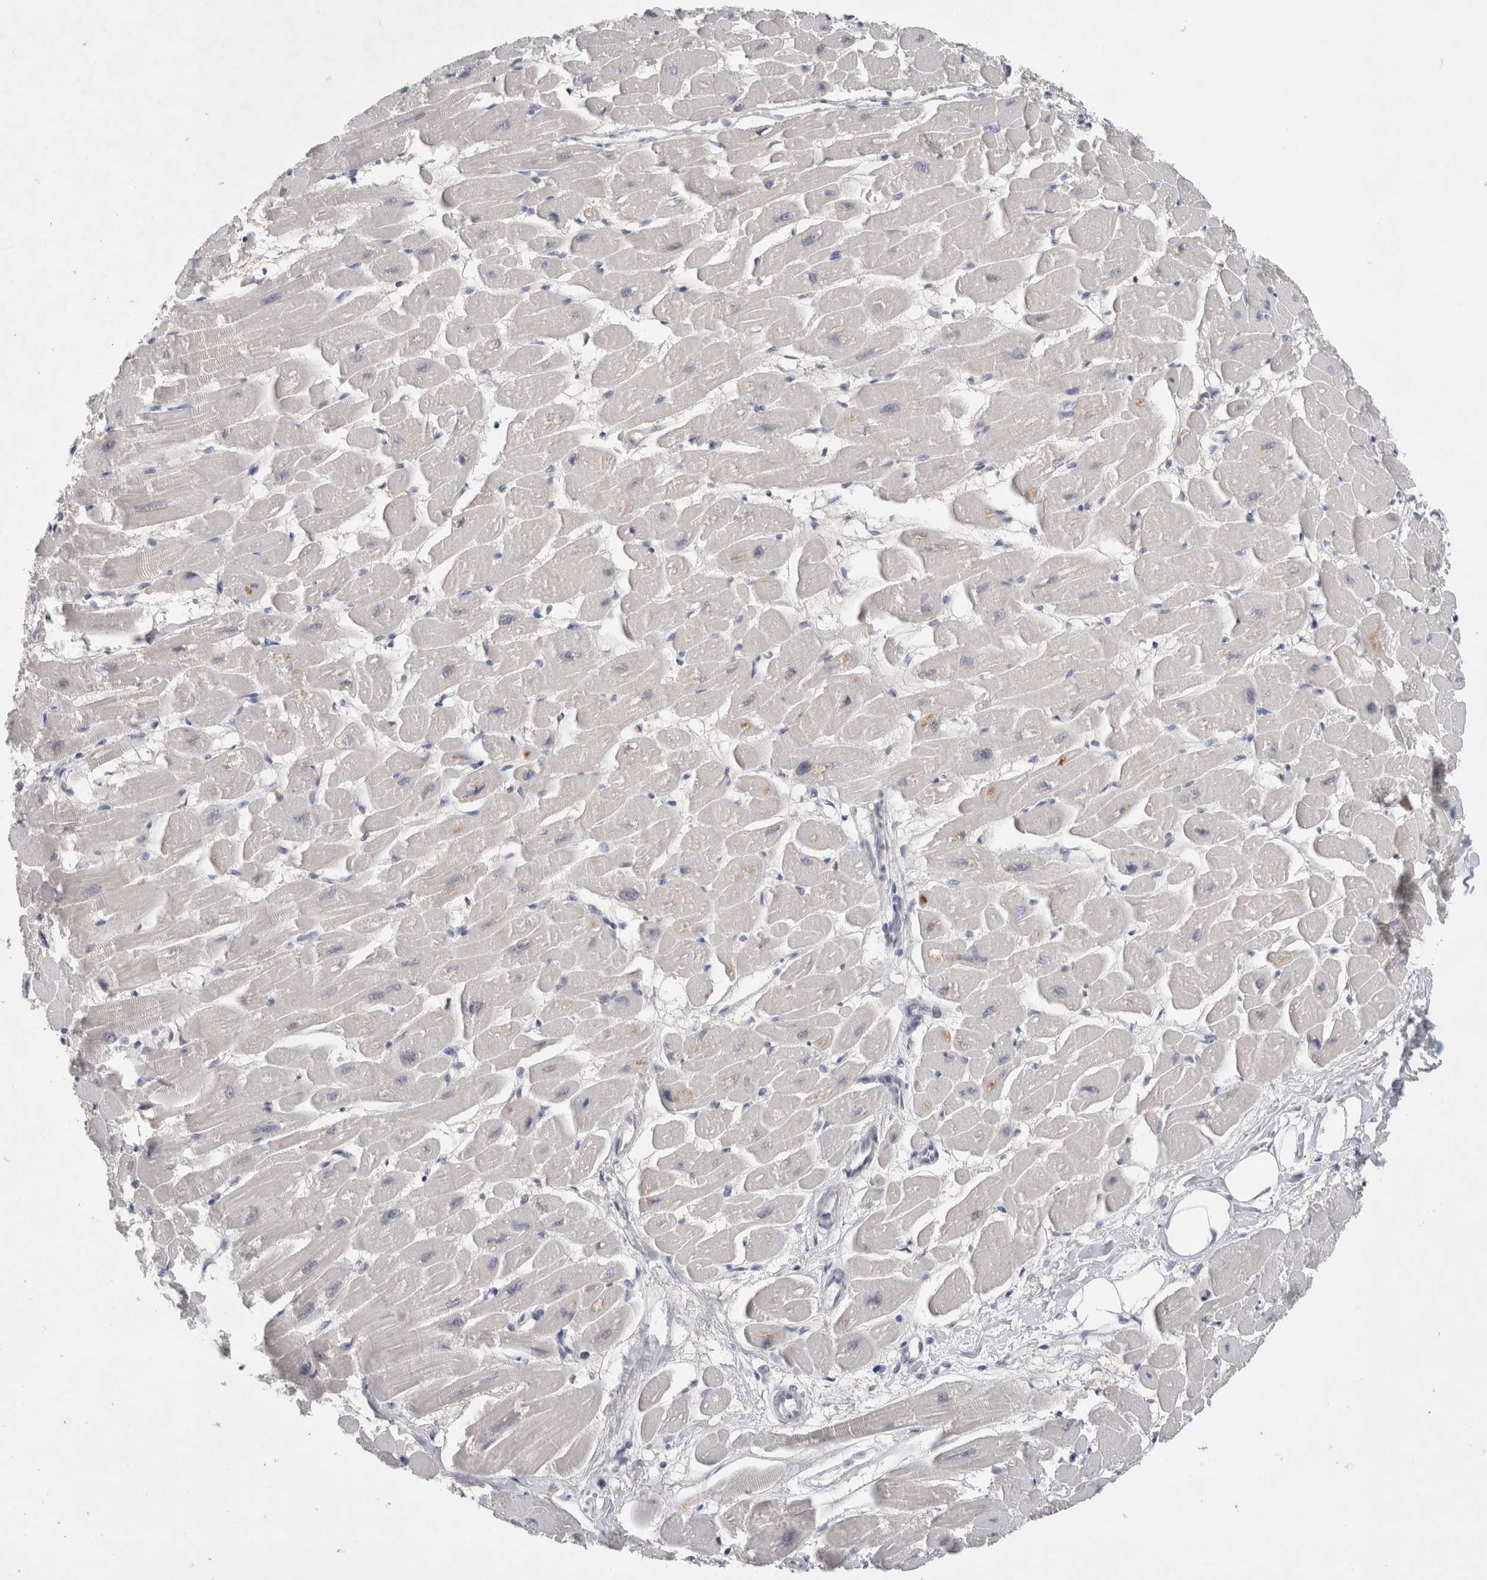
{"staining": {"intensity": "moderate", "quantity": "25%-75%", "location": "nuclear"}, "tissue": "heart muscle", "cell_type": "Cardiomyocytes", "image_type": "normal", "snomed": [{"axis": "morphology", "description": "Normal tissue, NOS"}, {"axis": "topography", "description": "Heart"}], "caption": "DAB (3,3'-diaminobenzidine) immunohistochemical staining of normal heart muscle reveals moderate nuclear protein expression in about 25%-75% of cardiomyocytes. (Brightfield microscopy of DAB IHC at high magnification).", "gene": "RECQL4", "patient": {"sex": "female", "age": 54}}